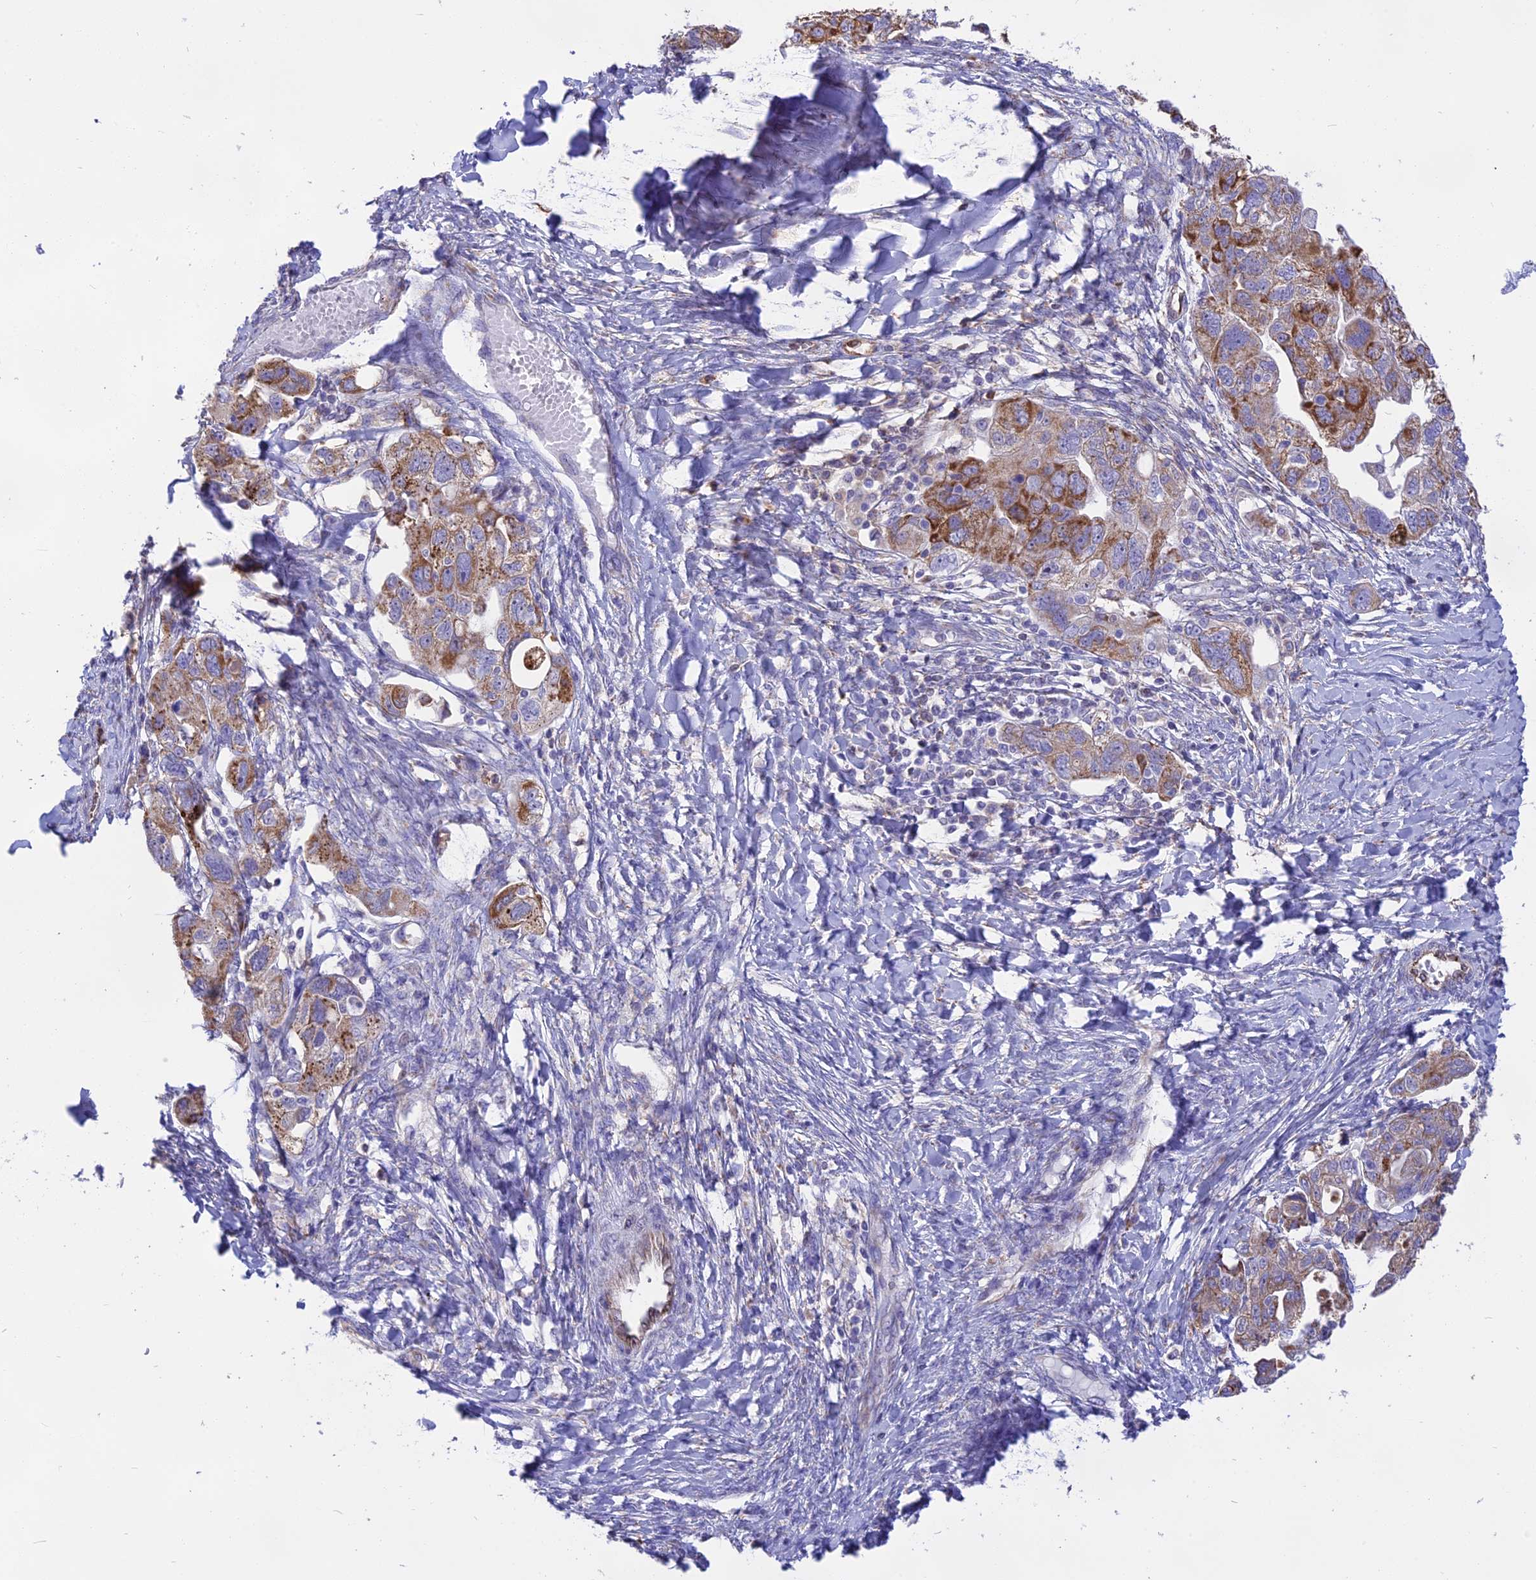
{"staining": {"intensity": "moderate", "quantity": "25%-75%", "location": "cytoplasmic/membranous"}, "tissue": "ovarian cancer", "cell_type": "Tumor cells", "image_type": "cancer", "snomed": [{"axis": "morphology", "description": "Carcinoma, NOS"}, {"axis": "morphology", "description": "Cystadenocarcinoma, serous, NOS"}, {"axis": "topography", "description": "Ovary"}], "caption": "This photomicrograph reveals ovarian serous cystadenocarcinoma stained with immunohistochemistry to label a protein in brown. The cytoplasmic/membranous of tumor cells show moderate positivity for the protein. Nuclei are counter-stained blue.", "gene": "DOC2B", "patient": {"sex": "female", "age": 69}}